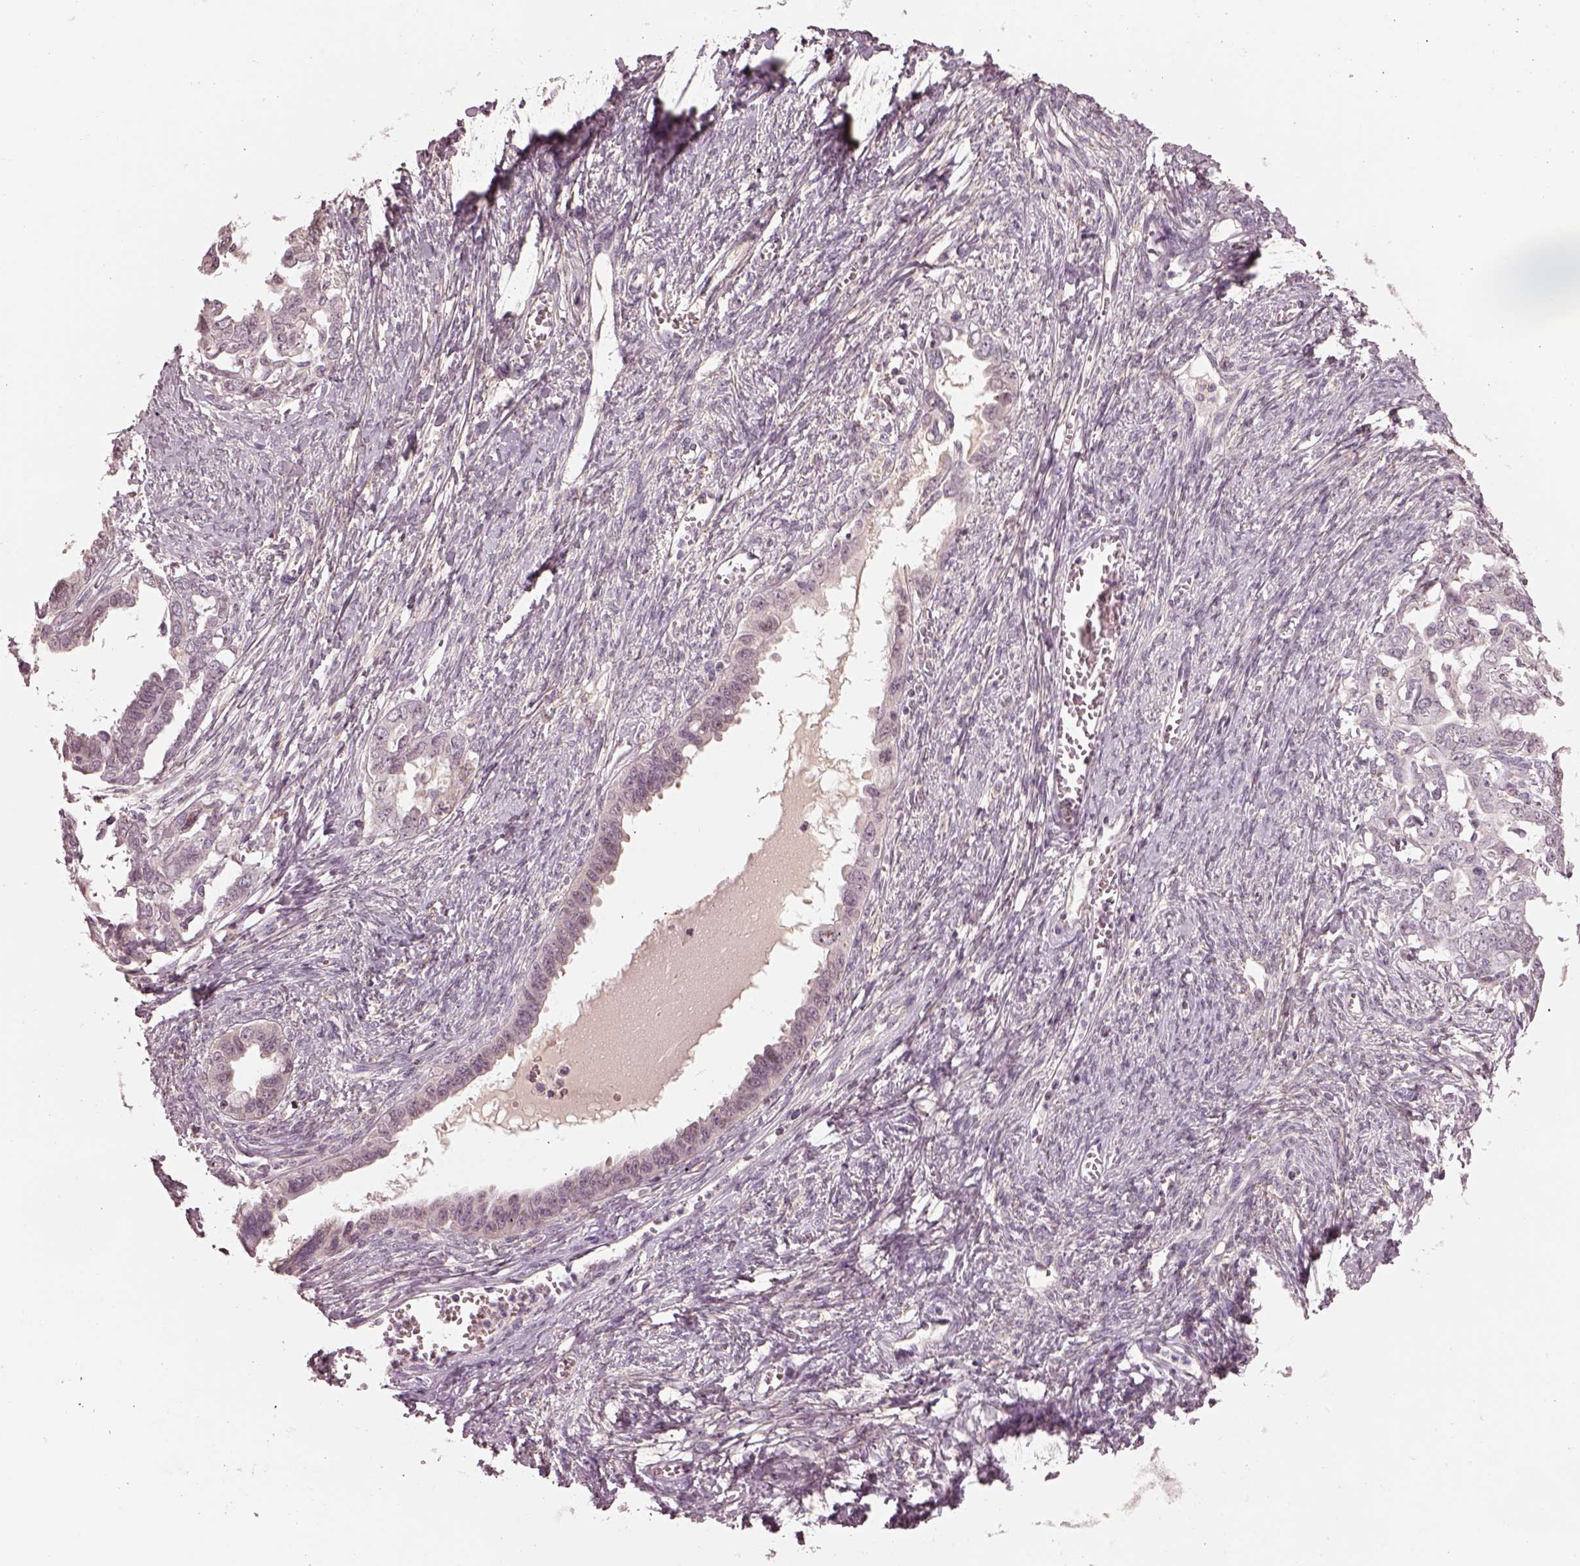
{"staining": {"intensity": "negative", "quantity": "none", "location": "none"}, "tissue": "ovarian cancer", "cell_type": "Tumor cells", "image_type": "cancer", "snomed": [{"axis": "morphology", "description": "Cystadenocarcinoma, serous, NOS"}, {"axis": "topography", "description": "Ovary"}], "caption": "A high-resolution image shows immunohistochemistry (IHC) staining of serous cystadenocarcinoma (ovarian), which shows no significant positivity in tumor cells.", "gene": "TLX3", "patient": {"sex": "female", "age": 69}}